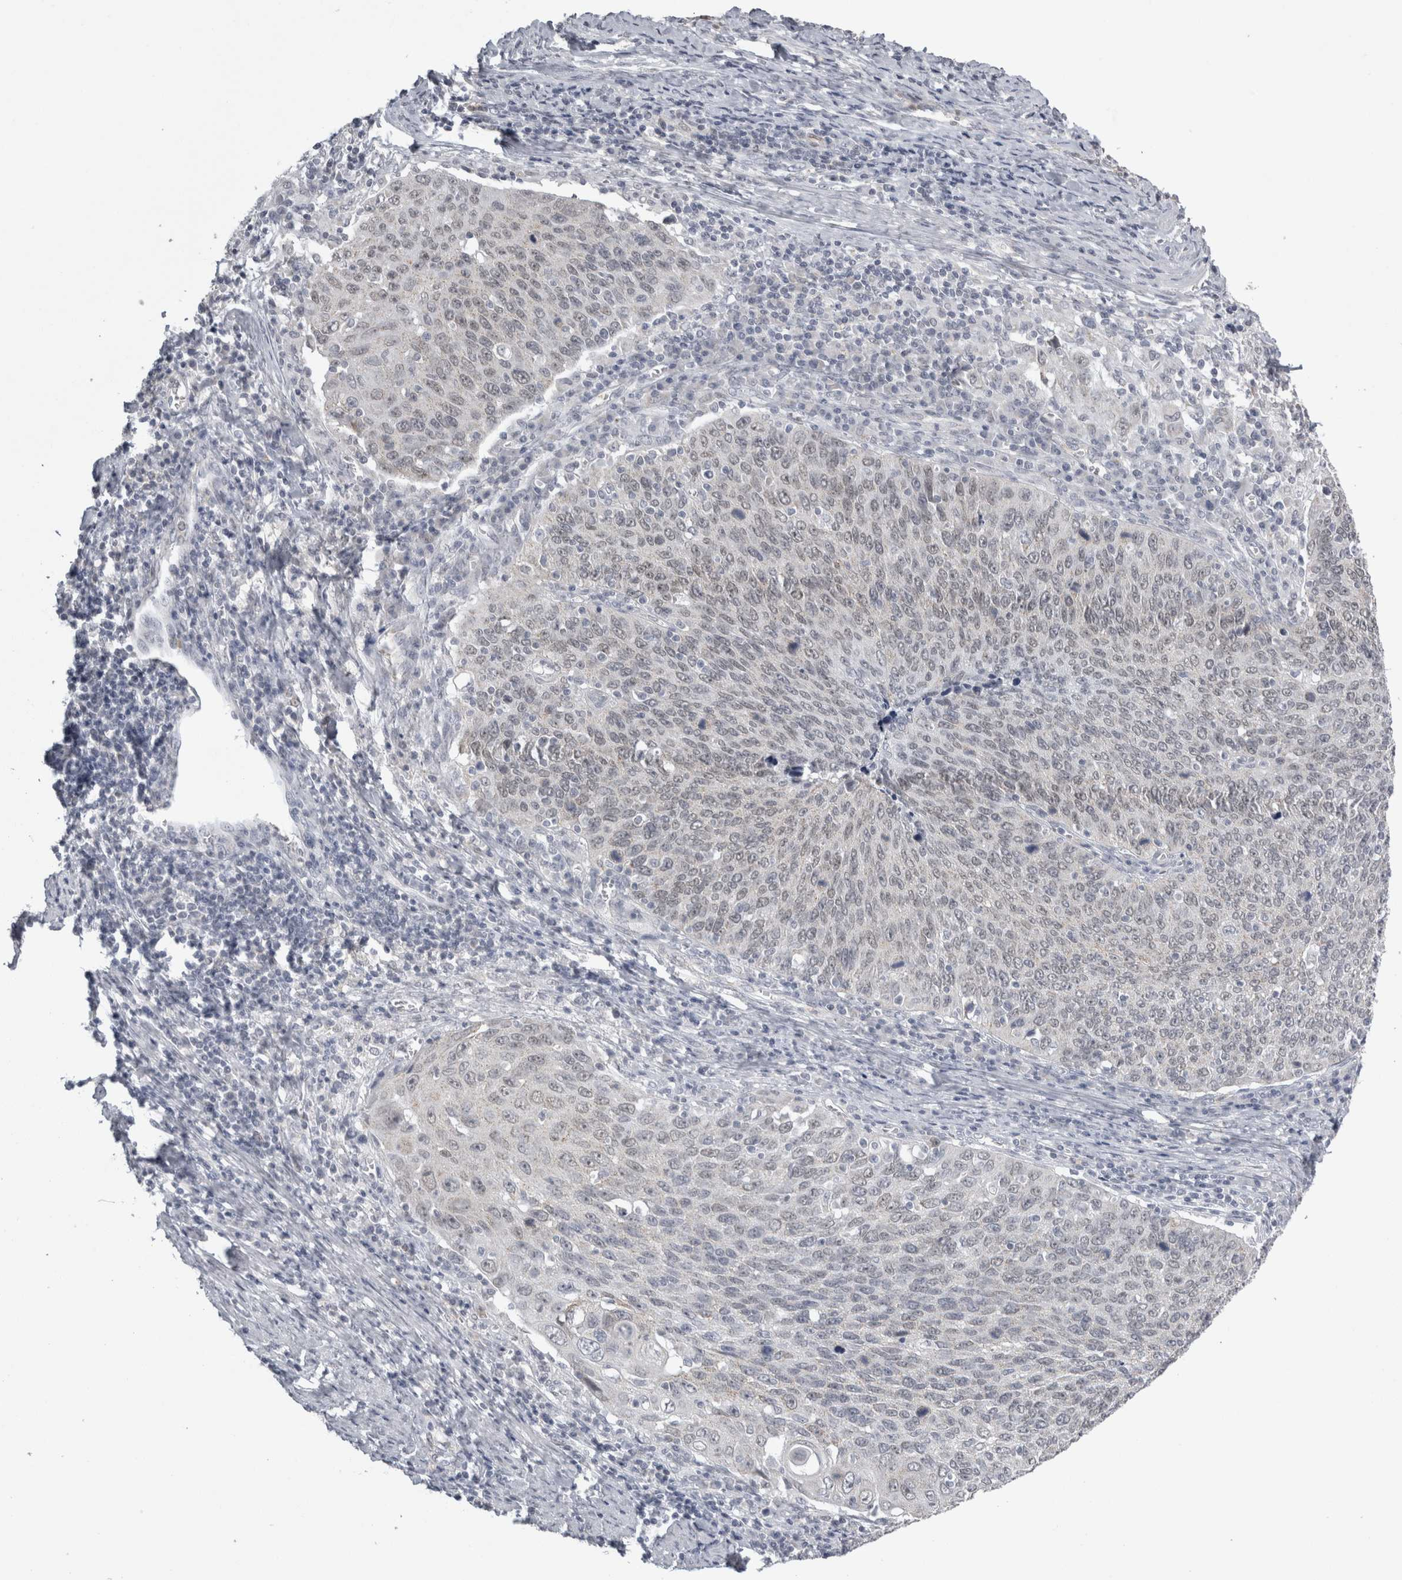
{"staining": {"intensity": "negative", "quantity": "none", "location": "none"}, "tissue": "cervical cancer", "cell_type": "Tumor cells", "image_type": "cancer", "snomed": [{"axis": "morphology", "description": "Squamous cell carcinoma, NOS"}, {"axis": "topography", "description": "Cervix"}], "caption": "Tumor cells show no significant positivity in cervical squamous cell carcinoma. Brightfield microscopy of immunohistochemistry stained with DAB (3,3'-diaminobenzidine) (brown) and hematoxylin (blue), captured at high magnification.", "gene": "PLIN1", "patient": {"sex": "female", "age": 53}}